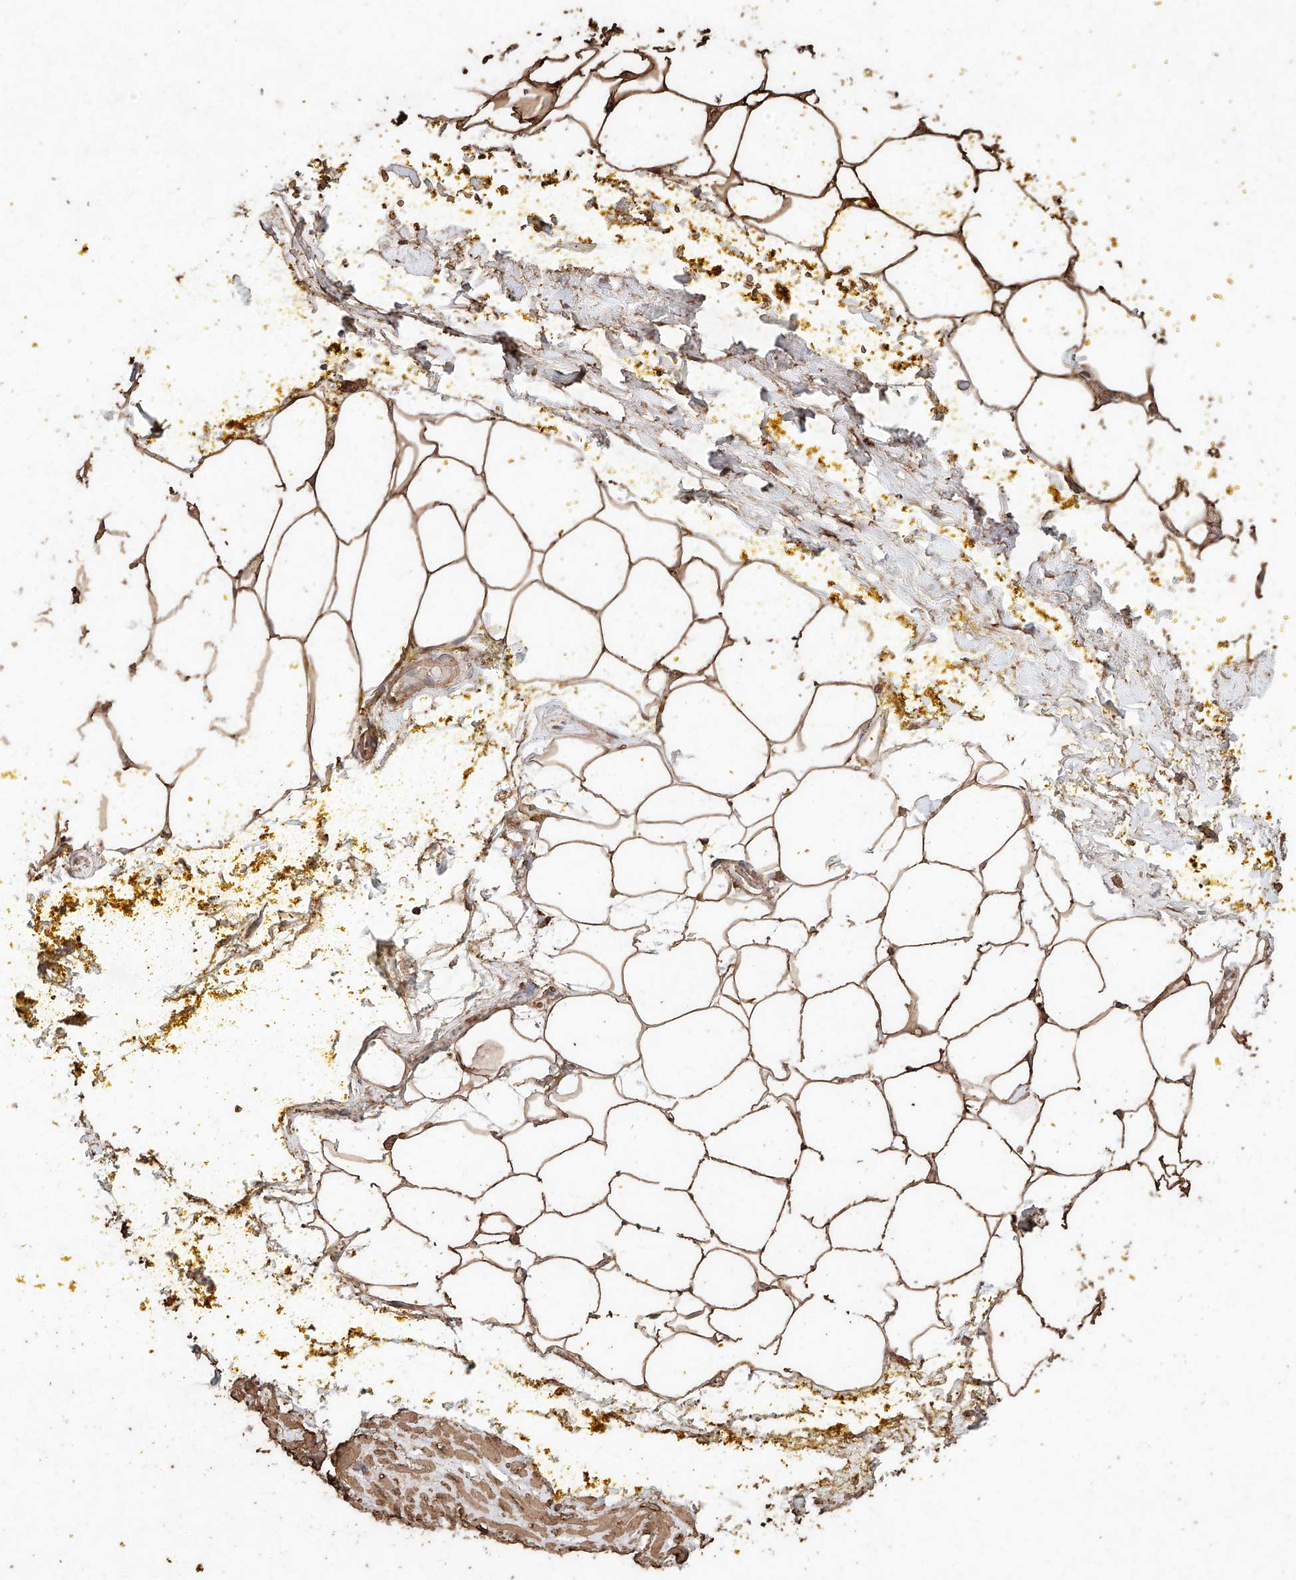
{"staining": {"intensity": "strong", "quantity": ">75%", "location": "cytoplasmic/membranous"}, "tissue": "adipose tissue", "cell_type": "Adipocytes", "image_type": "normal", "snomed": [{"axis": "morphology", "description": "Normal tissue, NOS"}, {"axis": "morphology", "description": "Adenocarcinoma, Low grade"}, {"axis": "topography", "description": "Prostate"}, {"axis": "topography", "description": "Peripheral nerve tissue"}], "caption": "Adipose tissue stained with DAB (3,3'-diaminobenzidine) immunohistochemistry (IHC) displays high levels of strong cytoplasmic/membranous staining in approximately >75% of adipocytes.", "gene": "M6PR", "patient": {"sex": "male", "age": 63}}